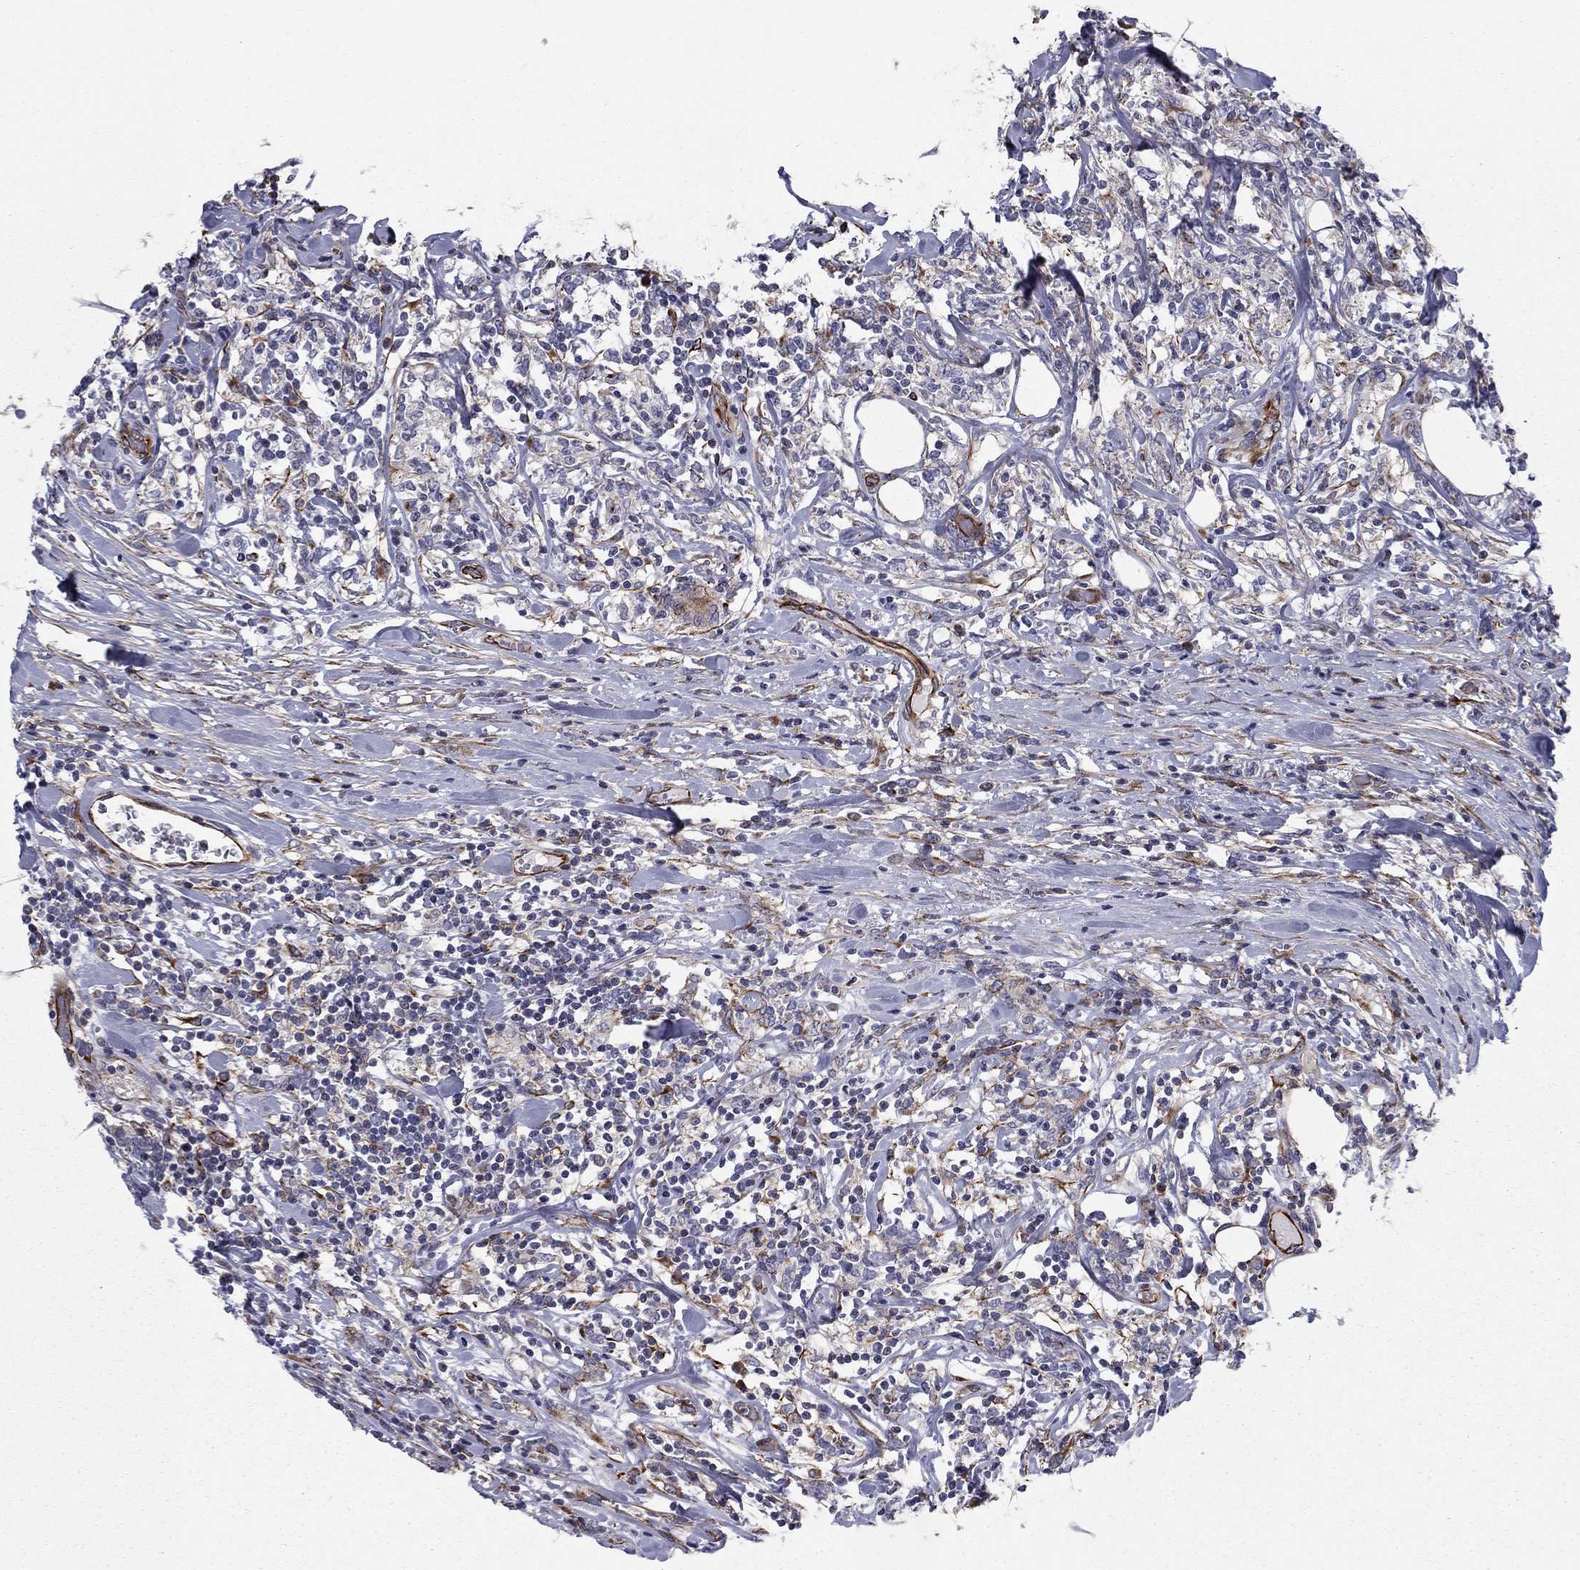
{"staining": {"intensity": "negative", "quantity": "none", "location": "none"}, "tissue": "lymphoma", "cell_type": "Tumor cells", "image_type": "cancer", "snomed": [{"axis": "morphology", "description": "Malignant lymphoma, non-Hodgkin's type, High grade"}, {"axis": "topography", "description": "Lymph node"}], "caption": "Immunohistochemistry micrograph of human lymphoma stained for a protein (brown), which demonstrates no staining in tumor cells.", "gene": "CLSTN1", "patient": {"sex": "female", "age": 84}}